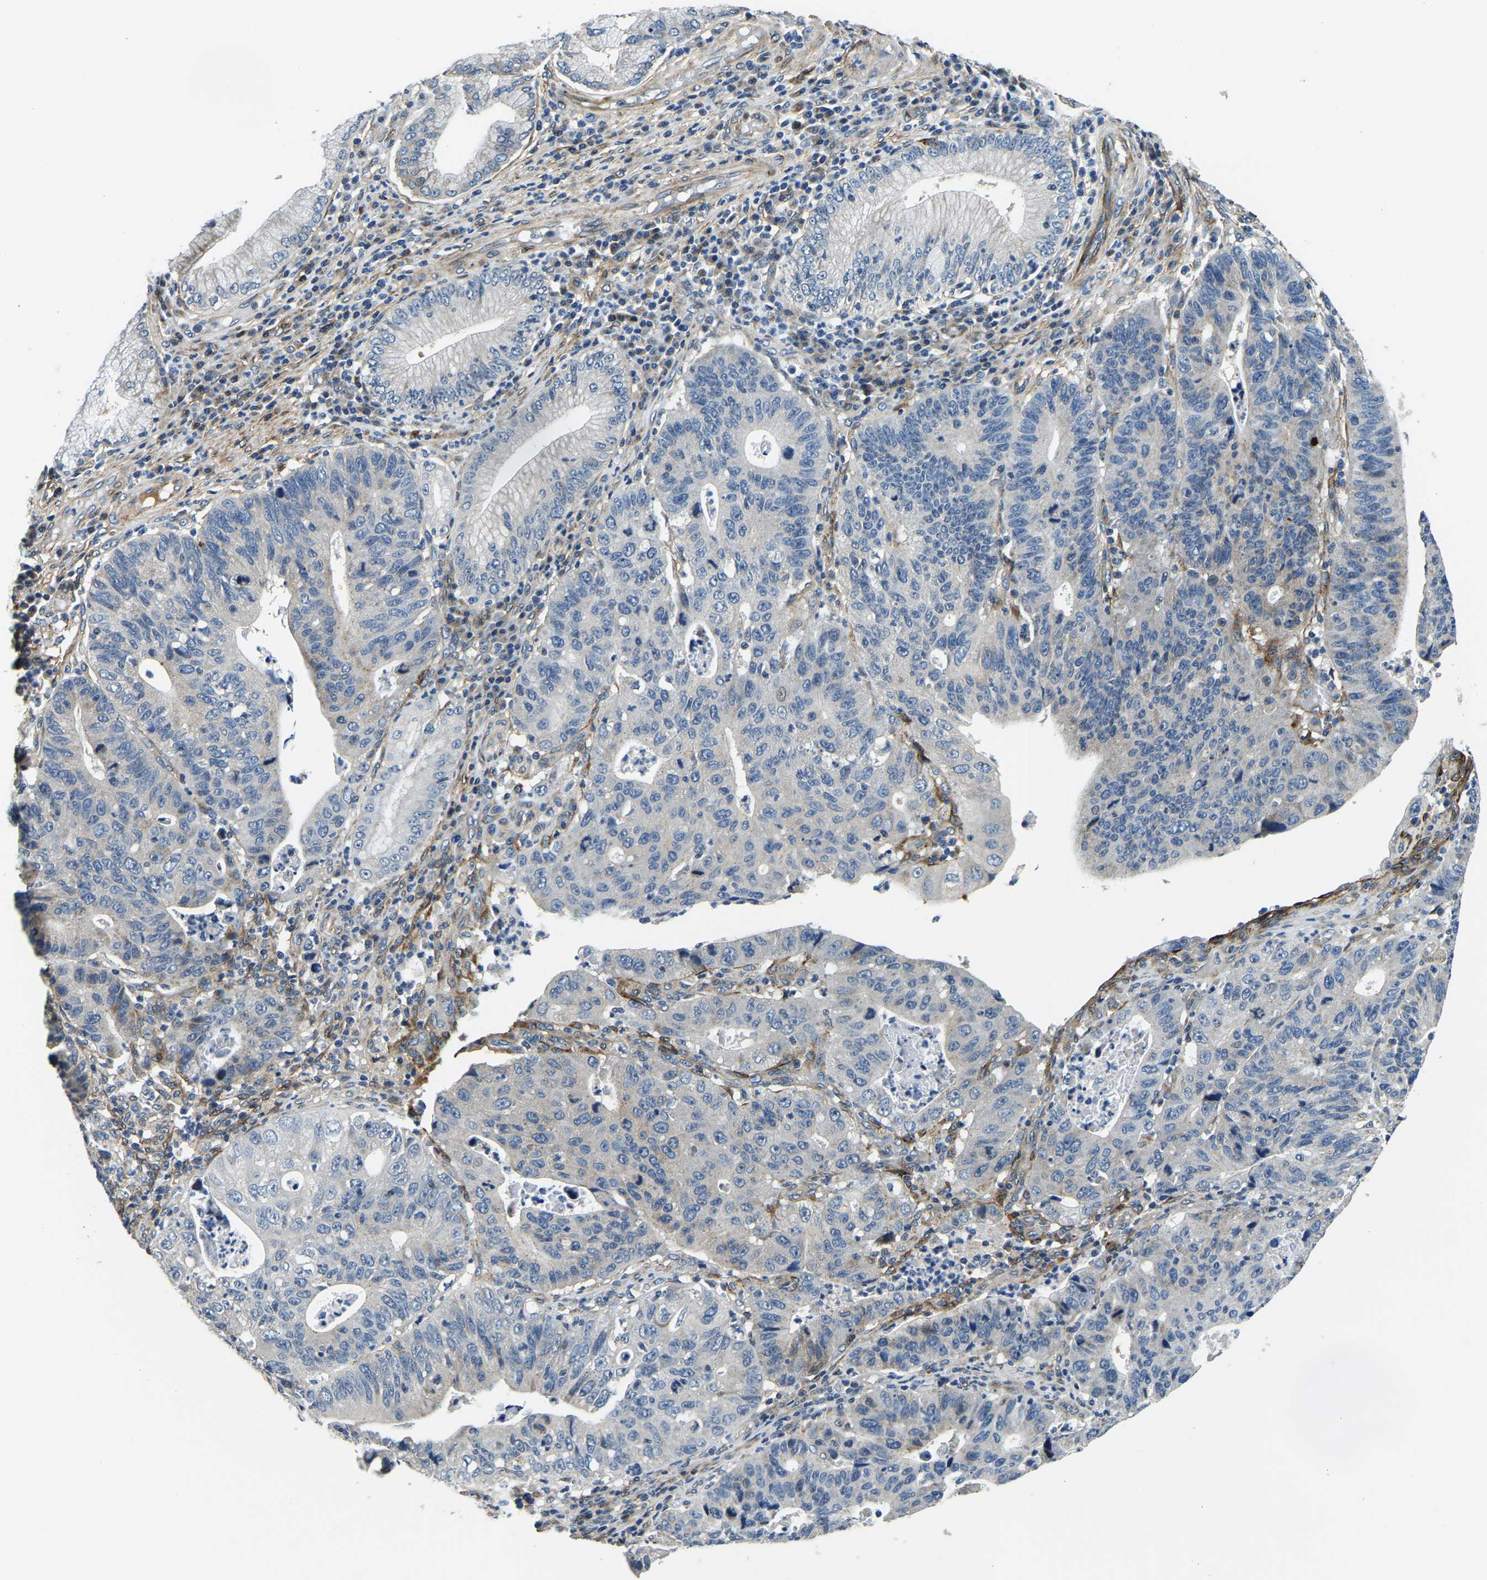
{"staining": {"intensity": "negative", "quantity": "none", "location": "none"}, "tissue": "stomach cancer", "cell_type": "Tumor cells", "image_type": "cancer", "snomed": [{"axis": "morphology", "description": "Adenocarcinoma, NOS"}, {"axis": "topography", "description": "Stomach"}], "caption": "High power microscopy image of an IHC histopathology image of stomach cancer, revealing no significant expression in tumor cells.", "gene": "RNF39", "patient": {"sex": "male", "age": 59}}